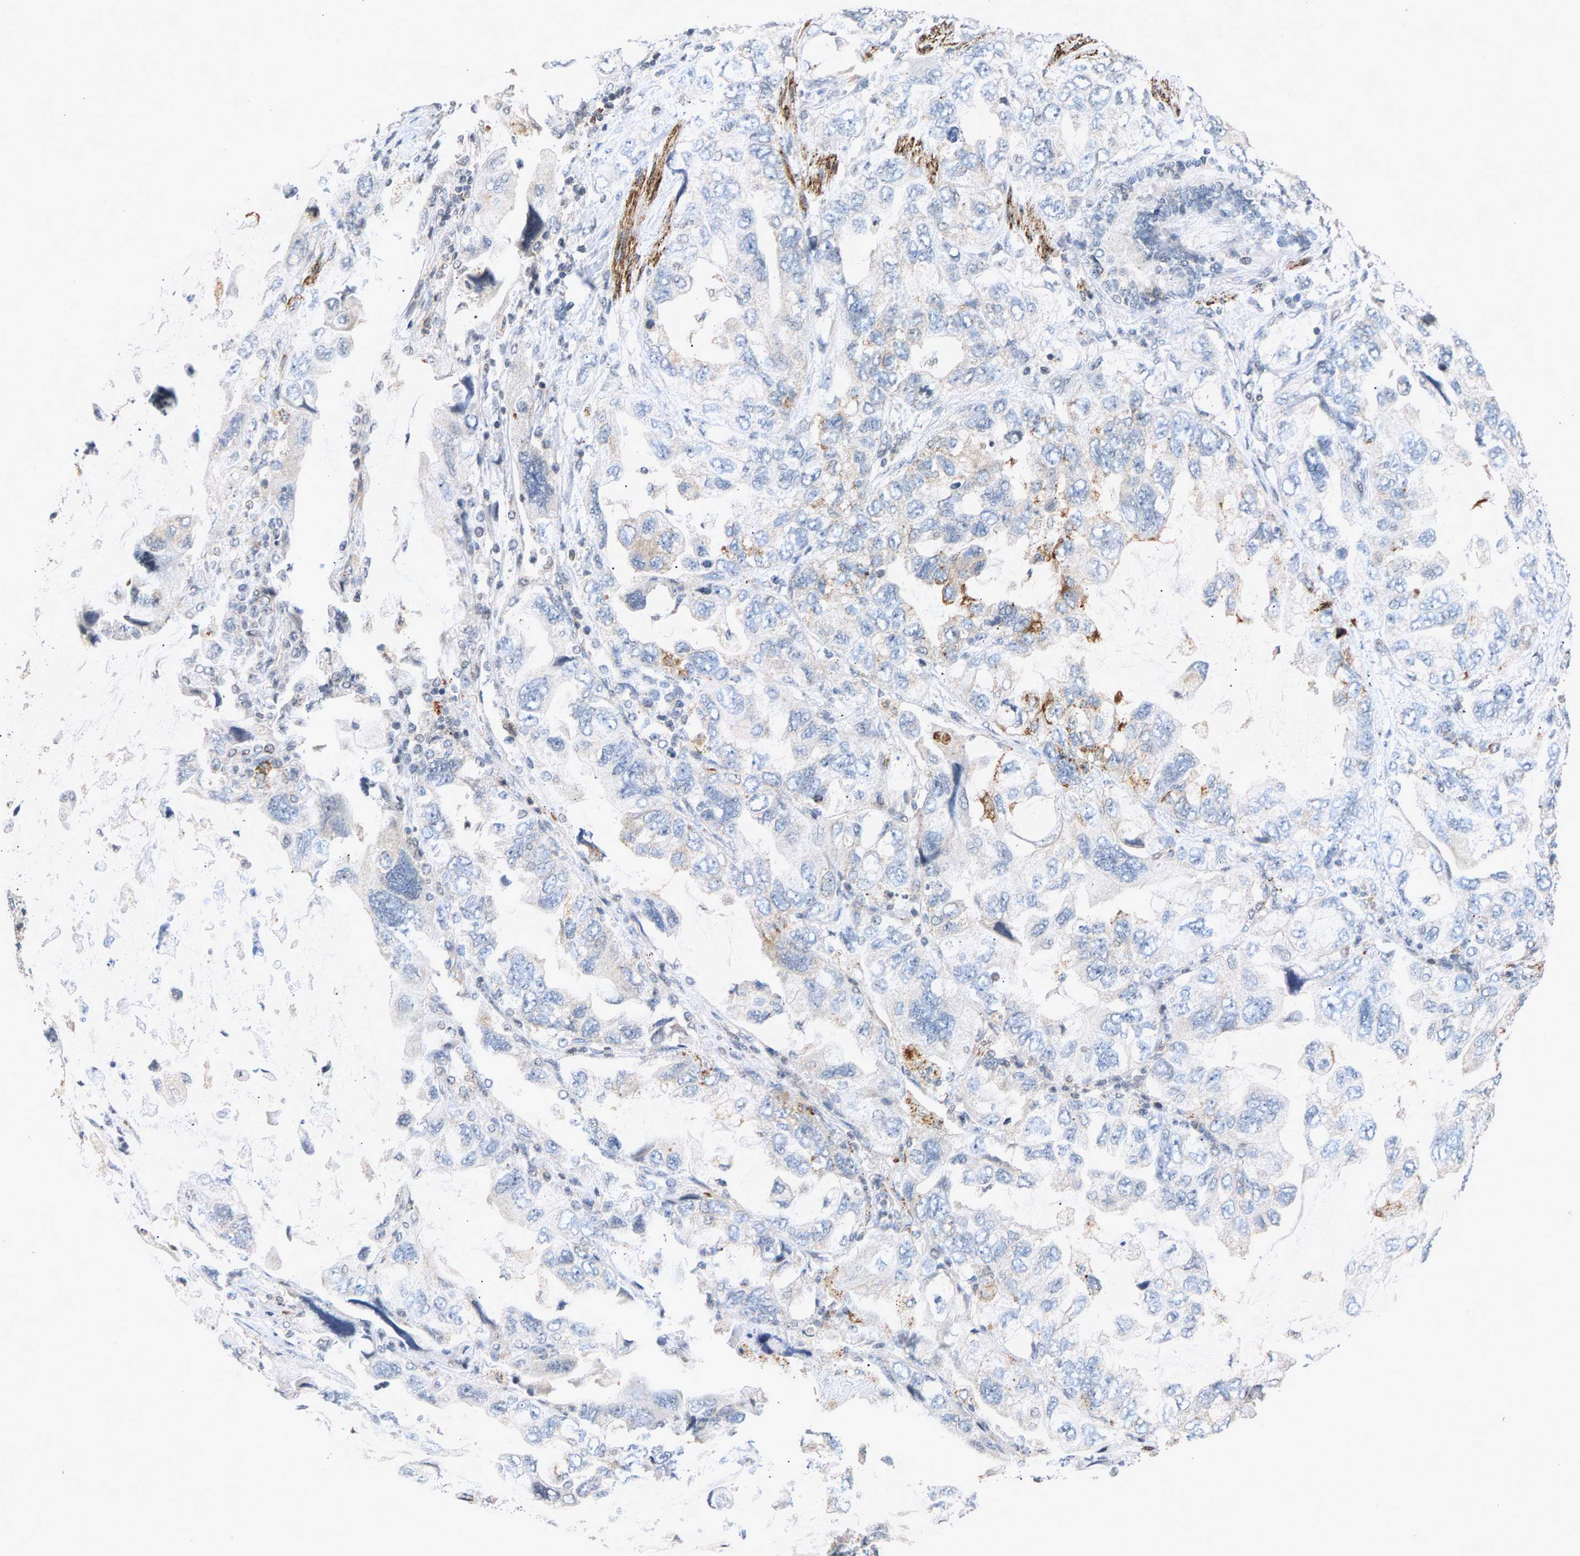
{"staining": {"intensity": "negative", "quantity": "none", "location": "none"}, "tissue": "lung cancer", "cell_type": "Tumor cells", "image_type": "cancer", "snomed": [{"axis": "morphology", "description": "Squamous cell carcinoma, NOS"}, {"axis": "topography", "description": "Lung"}], "caption": "Immunohistochemistry (IHC) of squamous cell carcinoma (lung) shows no staining in tumor cells.", "gene": "ZPR1", "patient": {"sex": "female", "age": 73}}